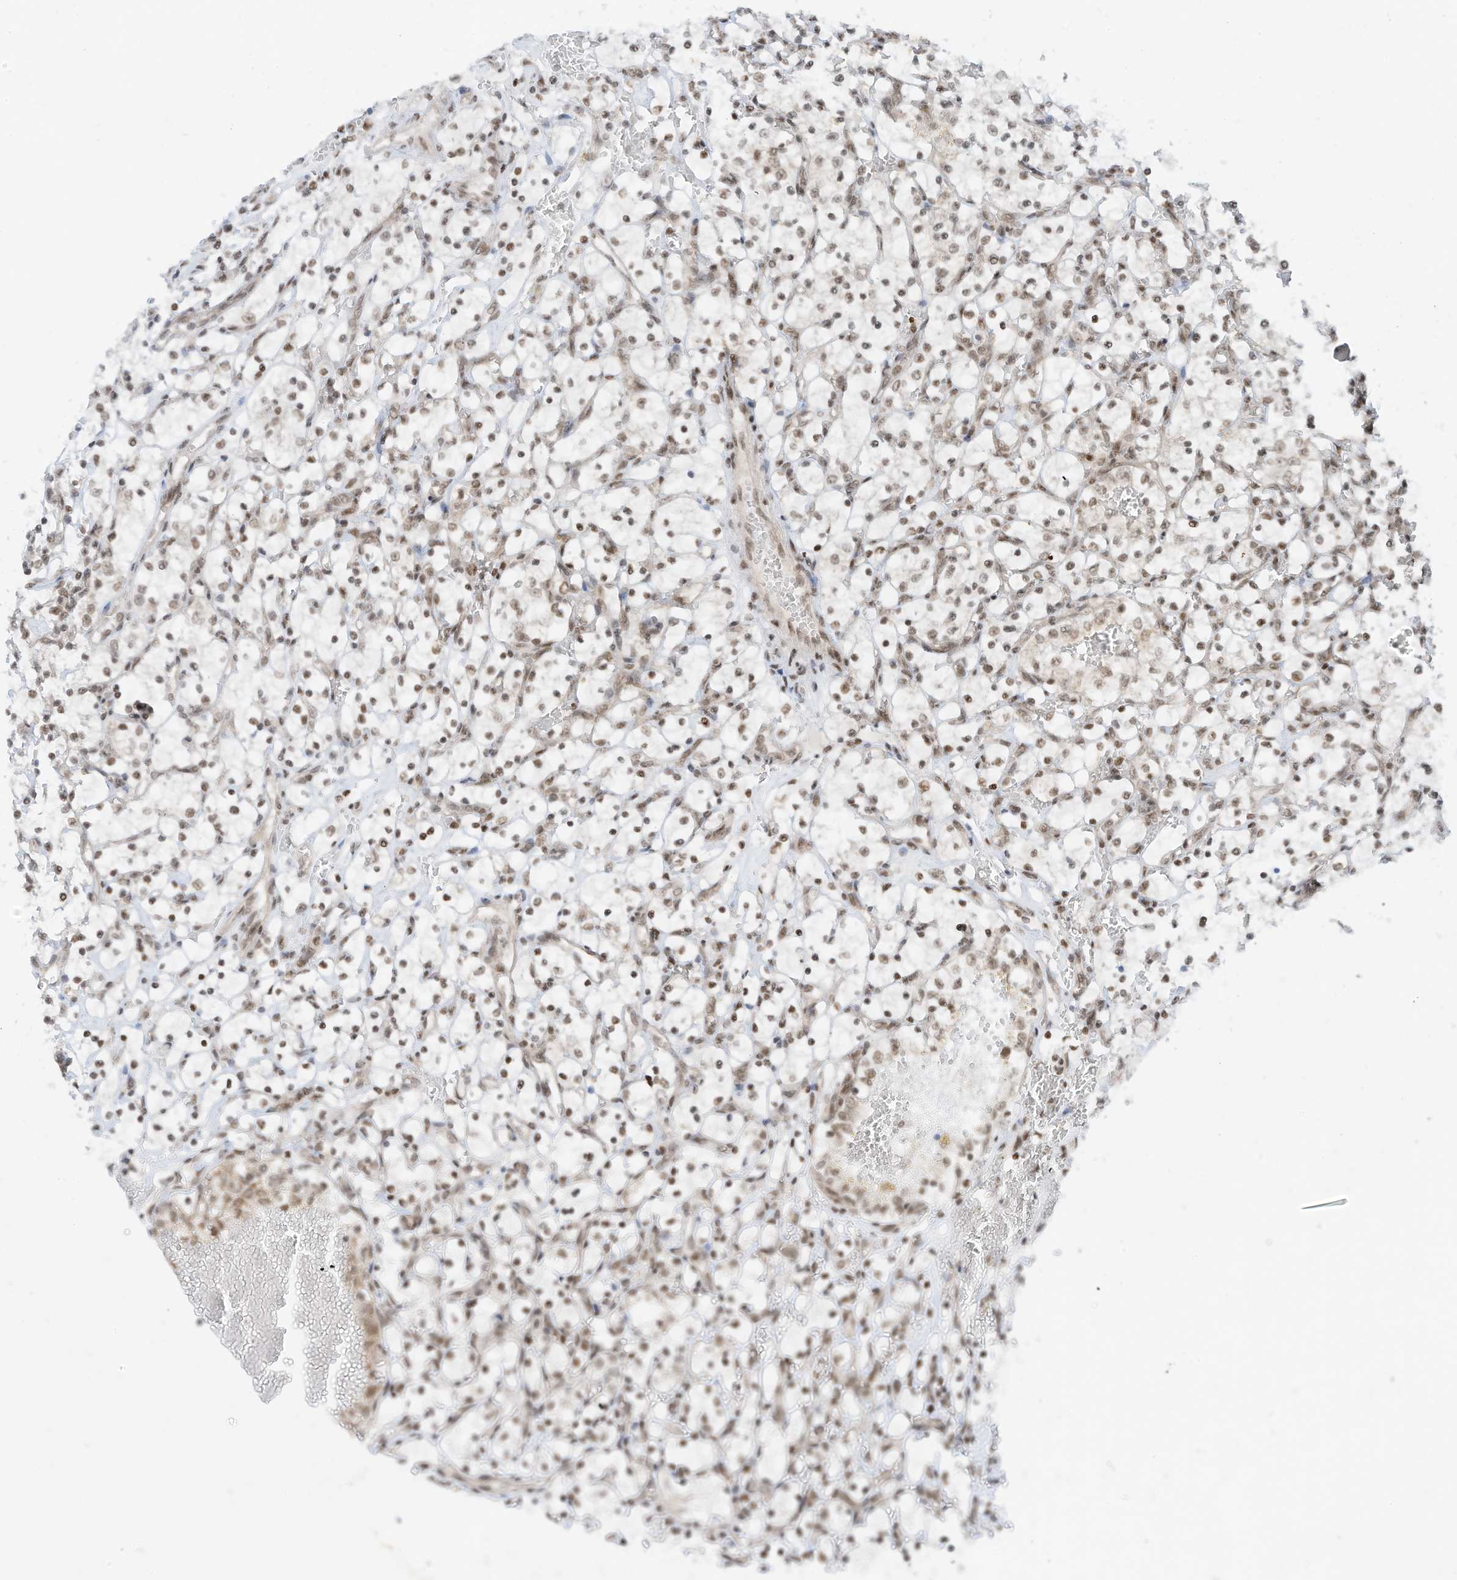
{"staining": {"intensity": "weak", "quantity": "<25%", "location": "nuclear"}, "tissue": "renal cancer", "cell_type": "Tumor cells", "image_type": "cancer", "snomed": [{"axis": "morphology", "description": "Adenocarcinoma, NOS"}, {"axis": "topography", "description": "Kidney"}], "caption": "High magnification brightfield microscopy of adenocarcinoma (renal) stained with DAB (brown) and counterstained with hematoxylin (blue): tumor cells show no significant expression.", "gene": "AURKAIP1", "patient": {"sex": "female", "age": 69}}